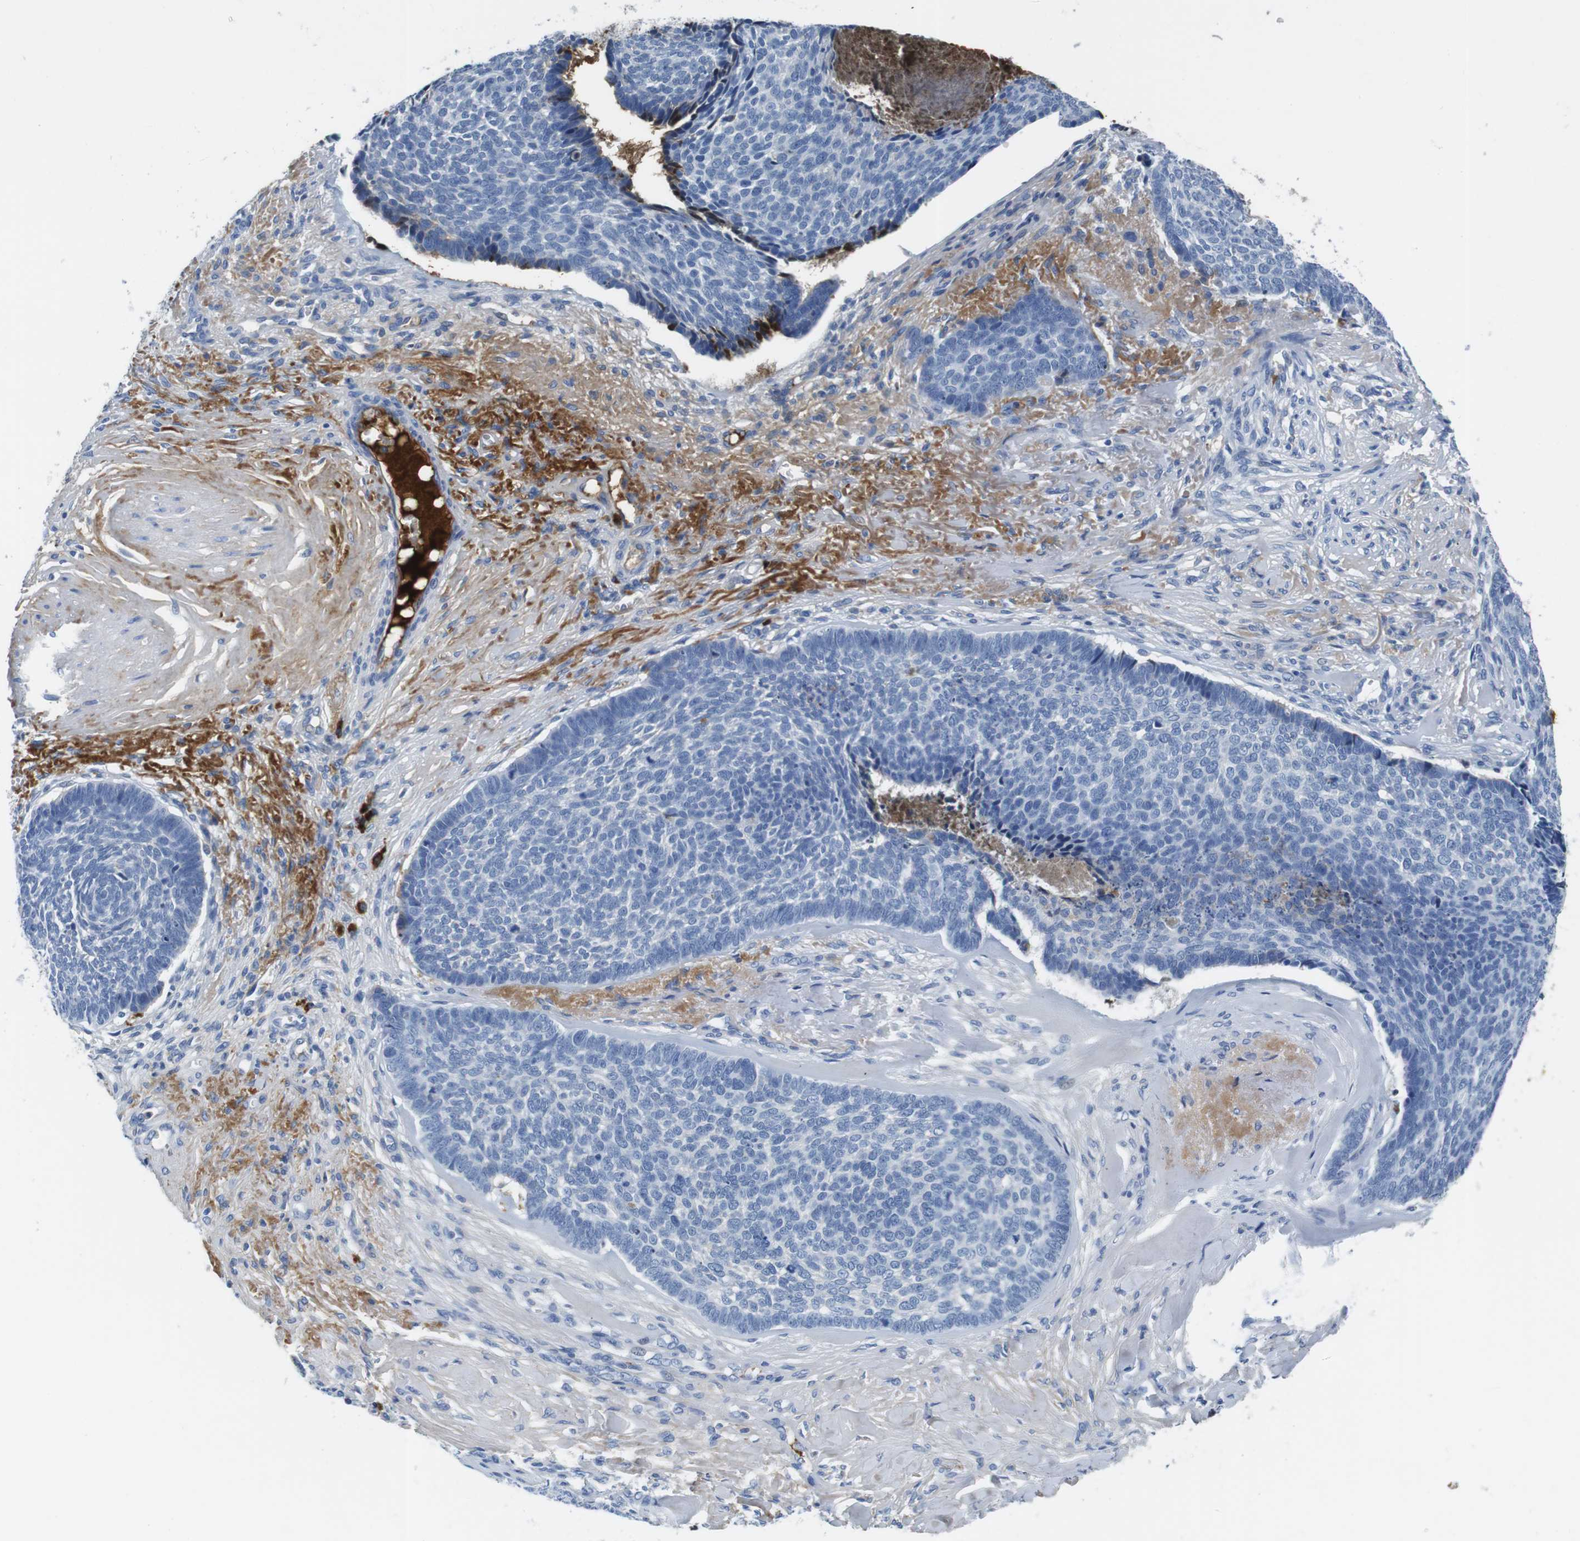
{"staining": {"intensity": "negative", "quantity": "none", "location": "none"}, "tissue": "skin cancer", "cell_type": "Tumor cells", "image_type": "cancer", "snomed": [{"axis": "morphology", "description": "Basal cell carcinoma"}, {"axis": "topography", "description": "Skin"}], "caption": "Micrograph shows no protein expression in tumor cells of skin basal cell carcinoma tissue.", "gene": "IGKC", "patient": {"sex": "male", "age": 84}}